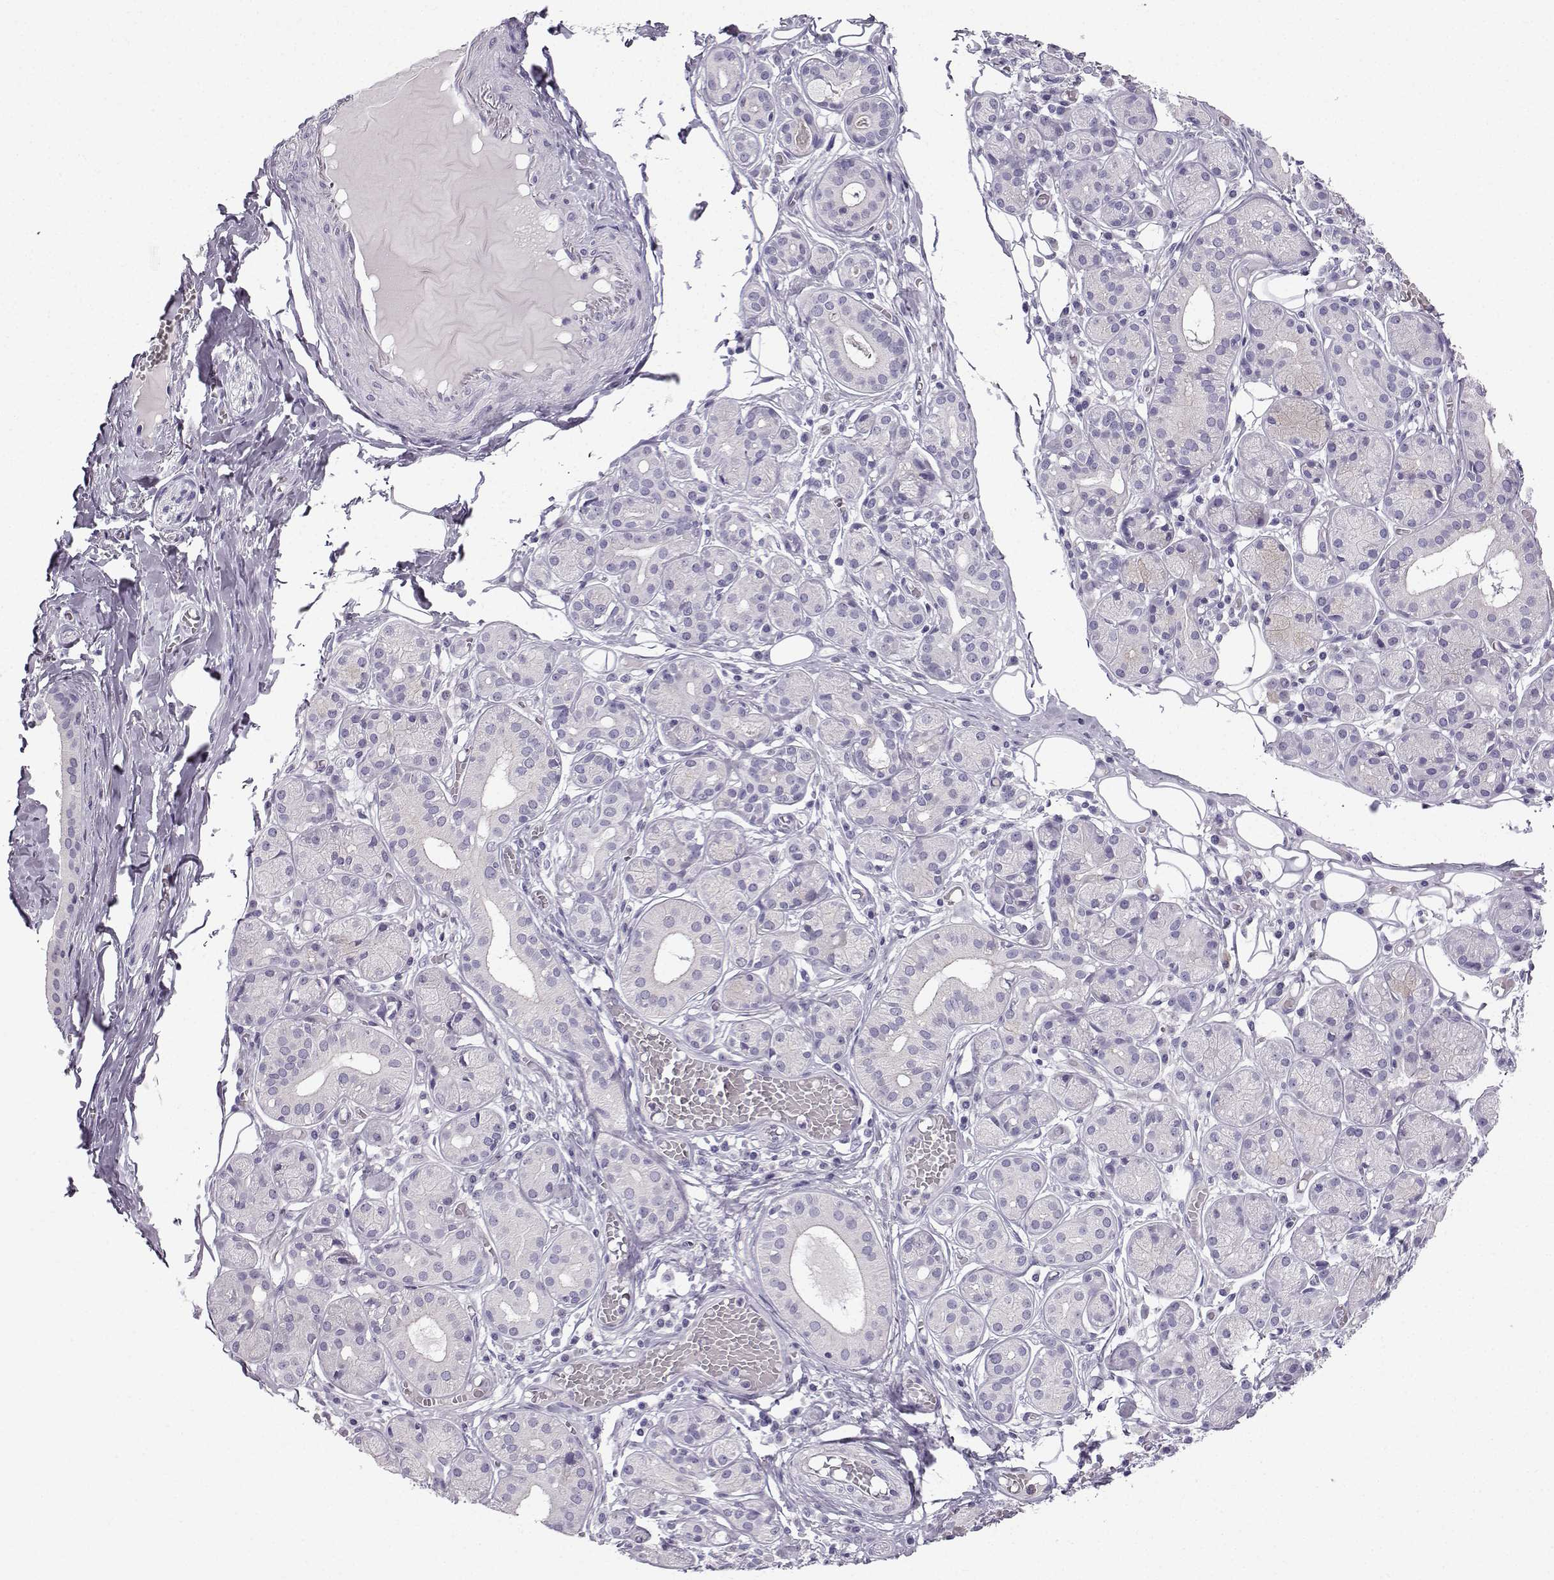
{"staining": {"intensity": "negative", "quantity": "none", "location": "none"}, "tissue": "salivary gland", "cell_type": "Glandular cells", "image_type": "normal", "snomed": [{"axis": "morphology", "description": "Normal tissue, NOS"}, {"axis": "topography", "description": "Salivary gland"}, {"axis": "topography", "description": "Peripheral nerve tissue"}], "caption": "Glandular cells show no significant expression in benign salivary gland.", "gene": "ZBTB8B", "patient": {"sex": "male", "age": 71}}